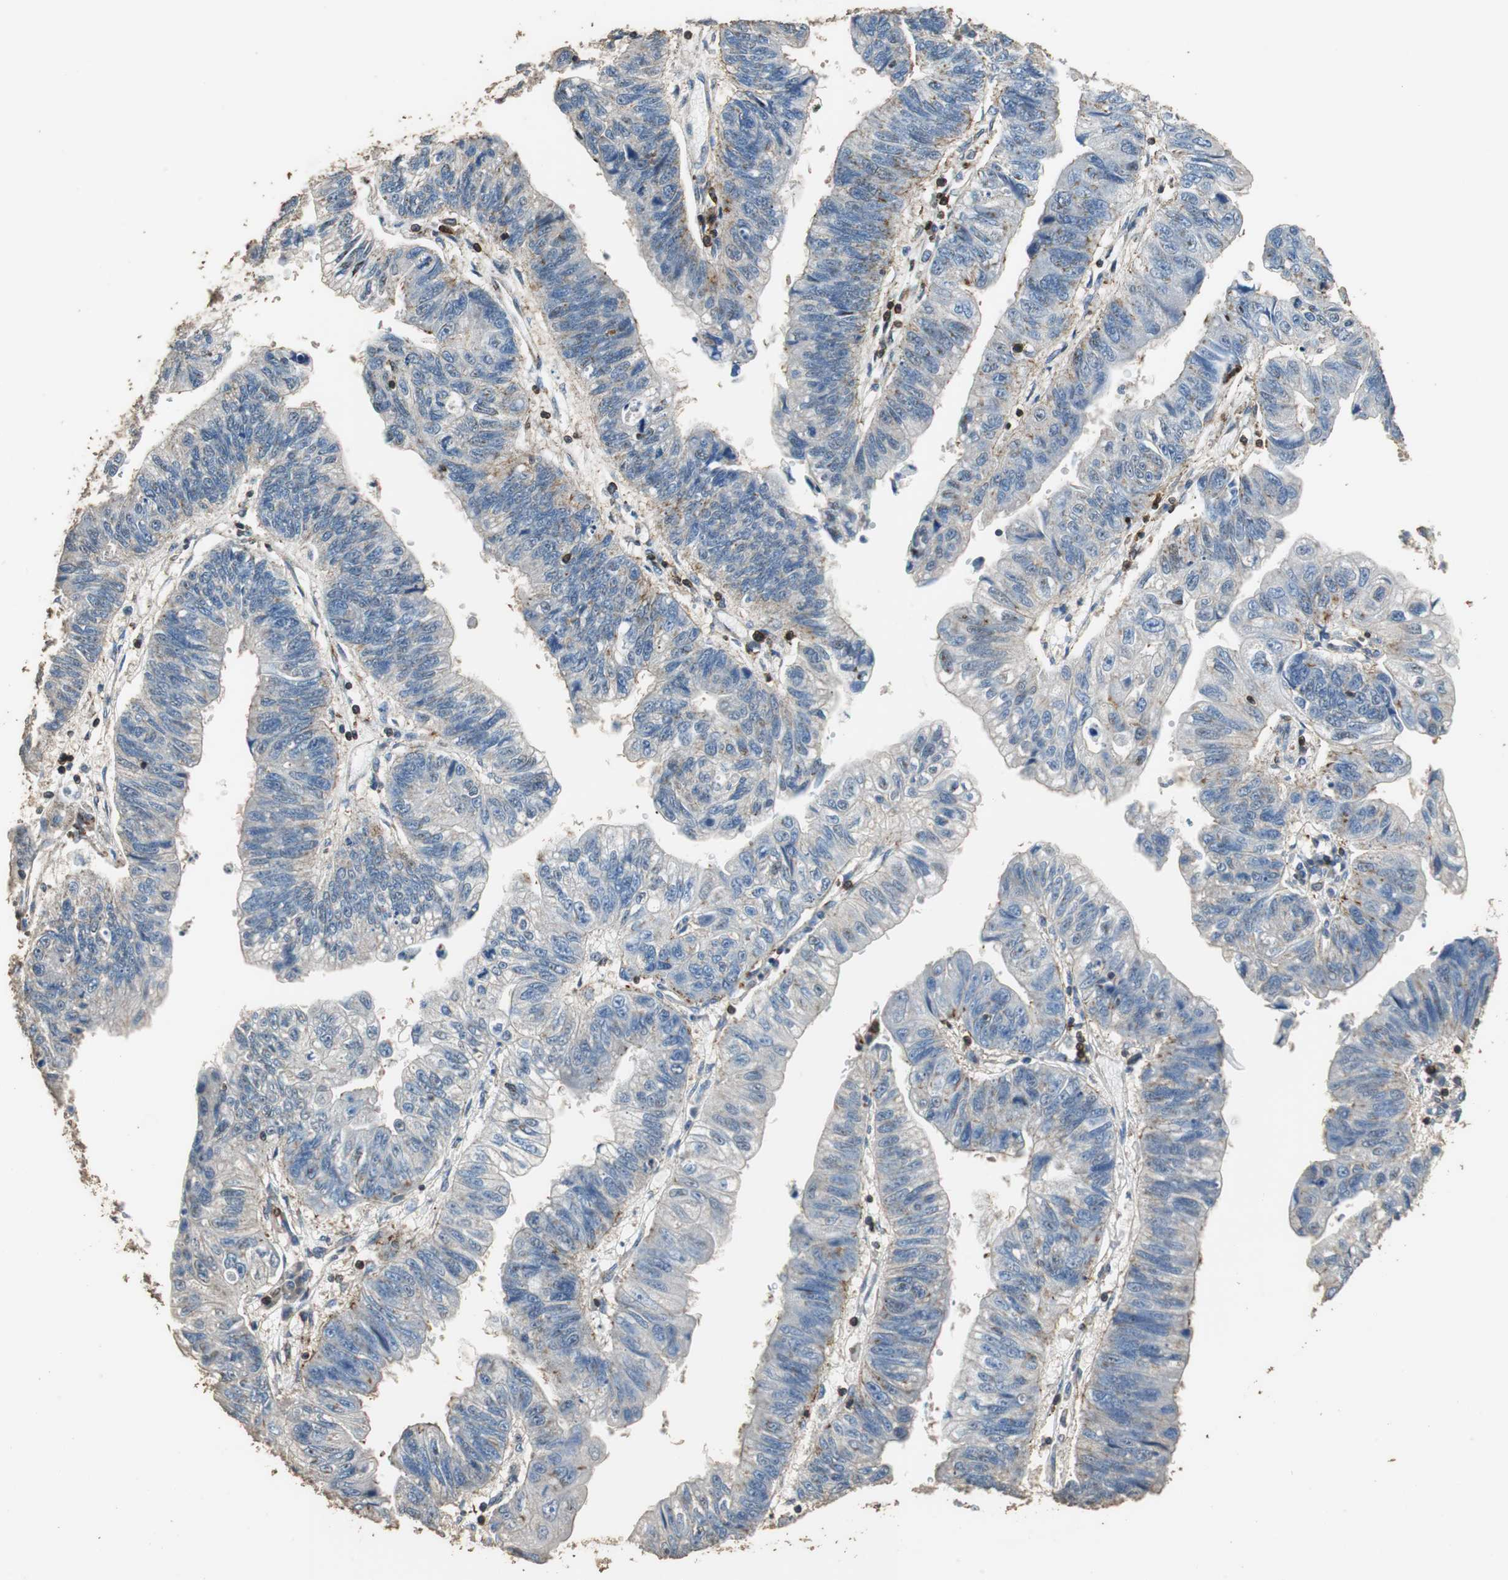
{"staining": {"intensity": "weak", "quantity": "<25%", "location": "cytoplasmic/membranous"}, "tissue": "stomach cancer", "cell_type": "Tumor cells", "image_type": "cancer", "snomed": [{"axis": "morphology", "description": "Adenocarcinoma, NOS"}, {"axis": "topography", "description": "Stomach"}], "caption": "Histopathology image shows no protein expression in tumor cells of adenocarcinoma (stomach) tissue.", "gene": "PRKRA", "patient": {"sex": "male", "age": 59}}